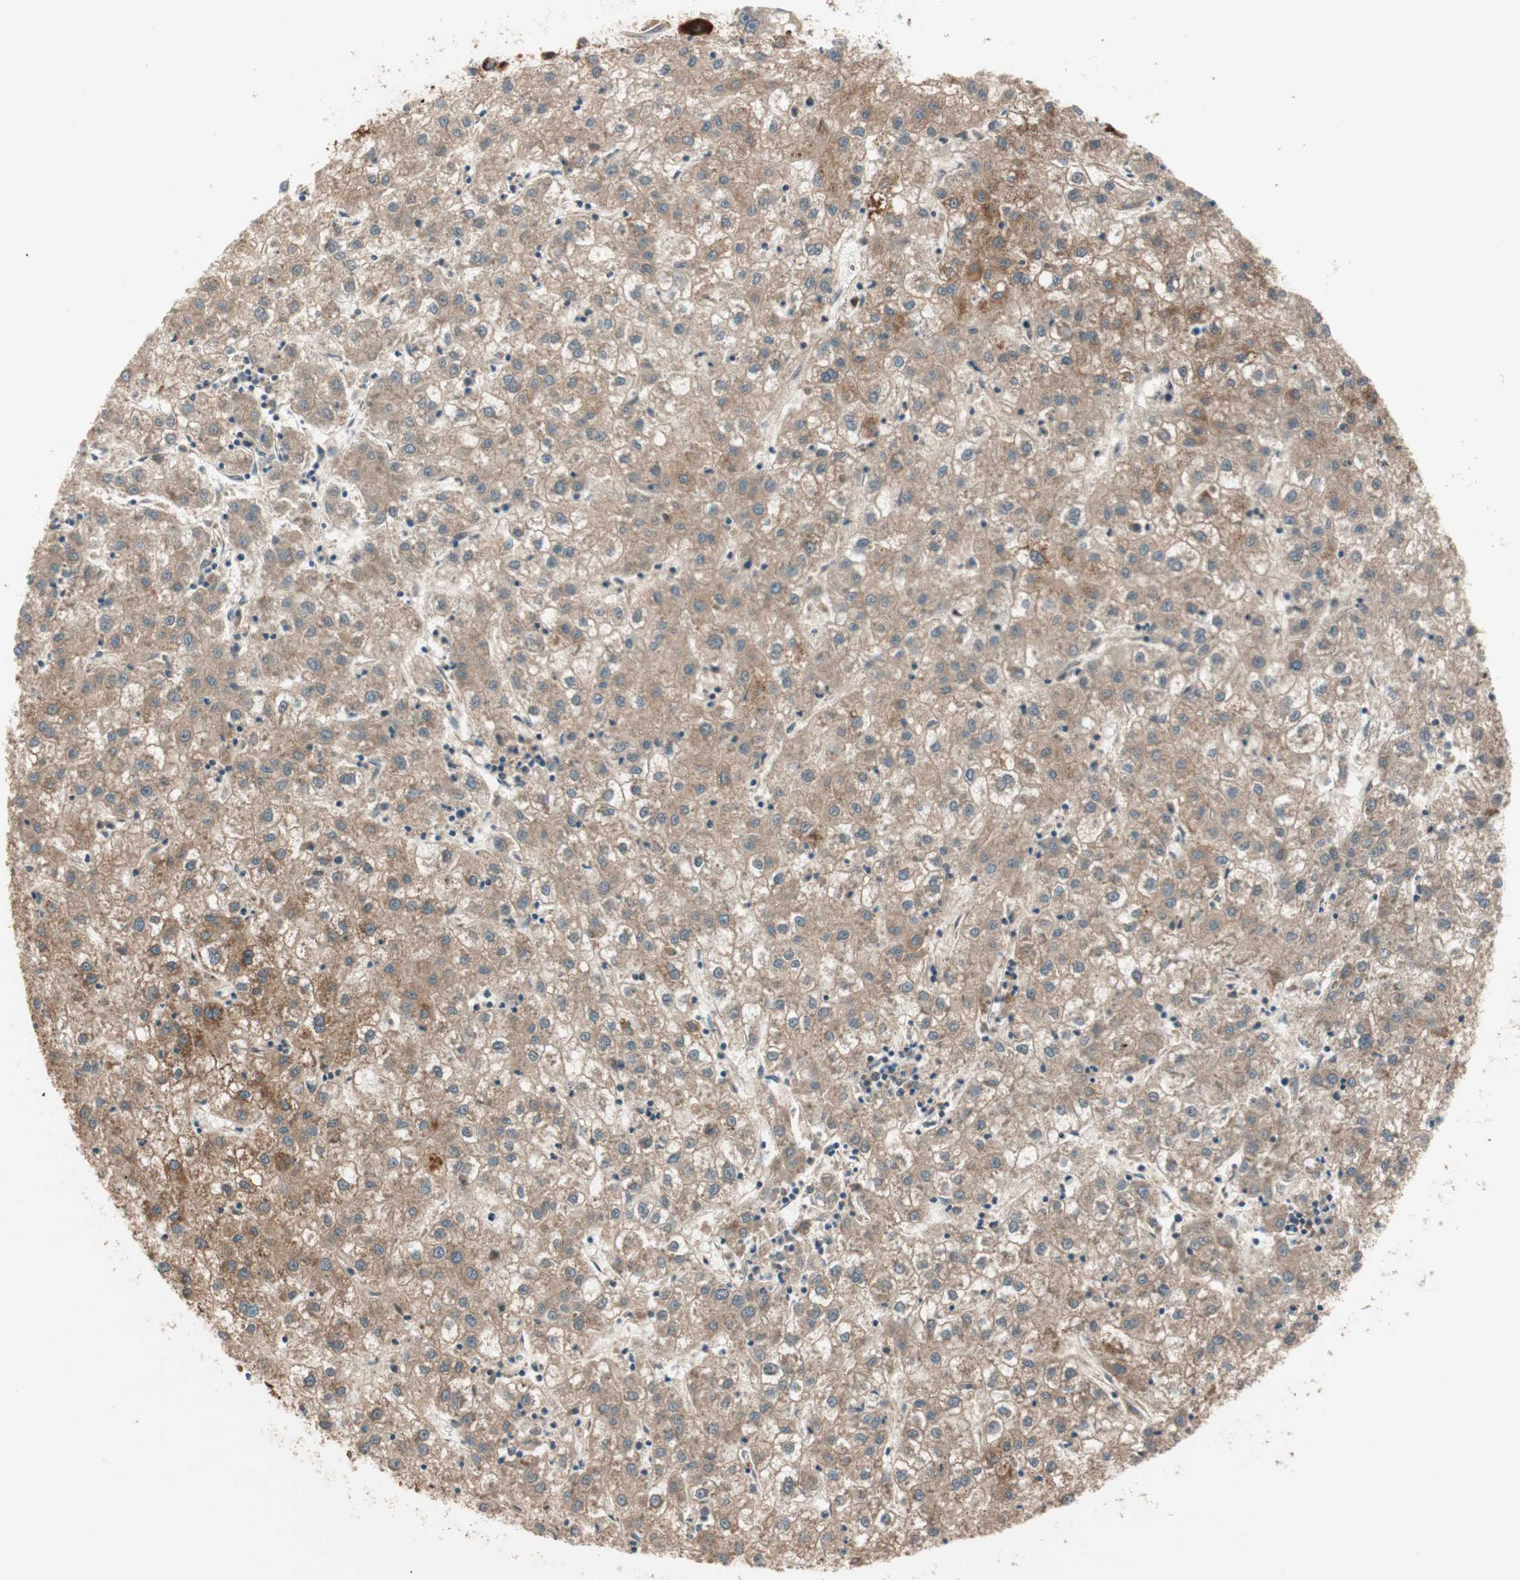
{"staining": {"intensity": "moderate", "quantity": ">75%", "location": "cytoplasmic/membranous"}, "tissue": "liver cancer", "cell_type": "Tumor cells", "image_type": "cancer", "snomed": [{"axis": "morphology", "description": "Carcinoma, Hepatocellular, NOS"}, {"axis": "topography", "description": "Liver"}], "caption": "This micrograph demonstrates immunohistochemistry (IHC) staining of liver cancer, with medium moderate cytoplasmic/membranous expression in about >75% of tumor cells.", "gene": "CC2D1A", "patient": {"sex": "male", "age": 72}}